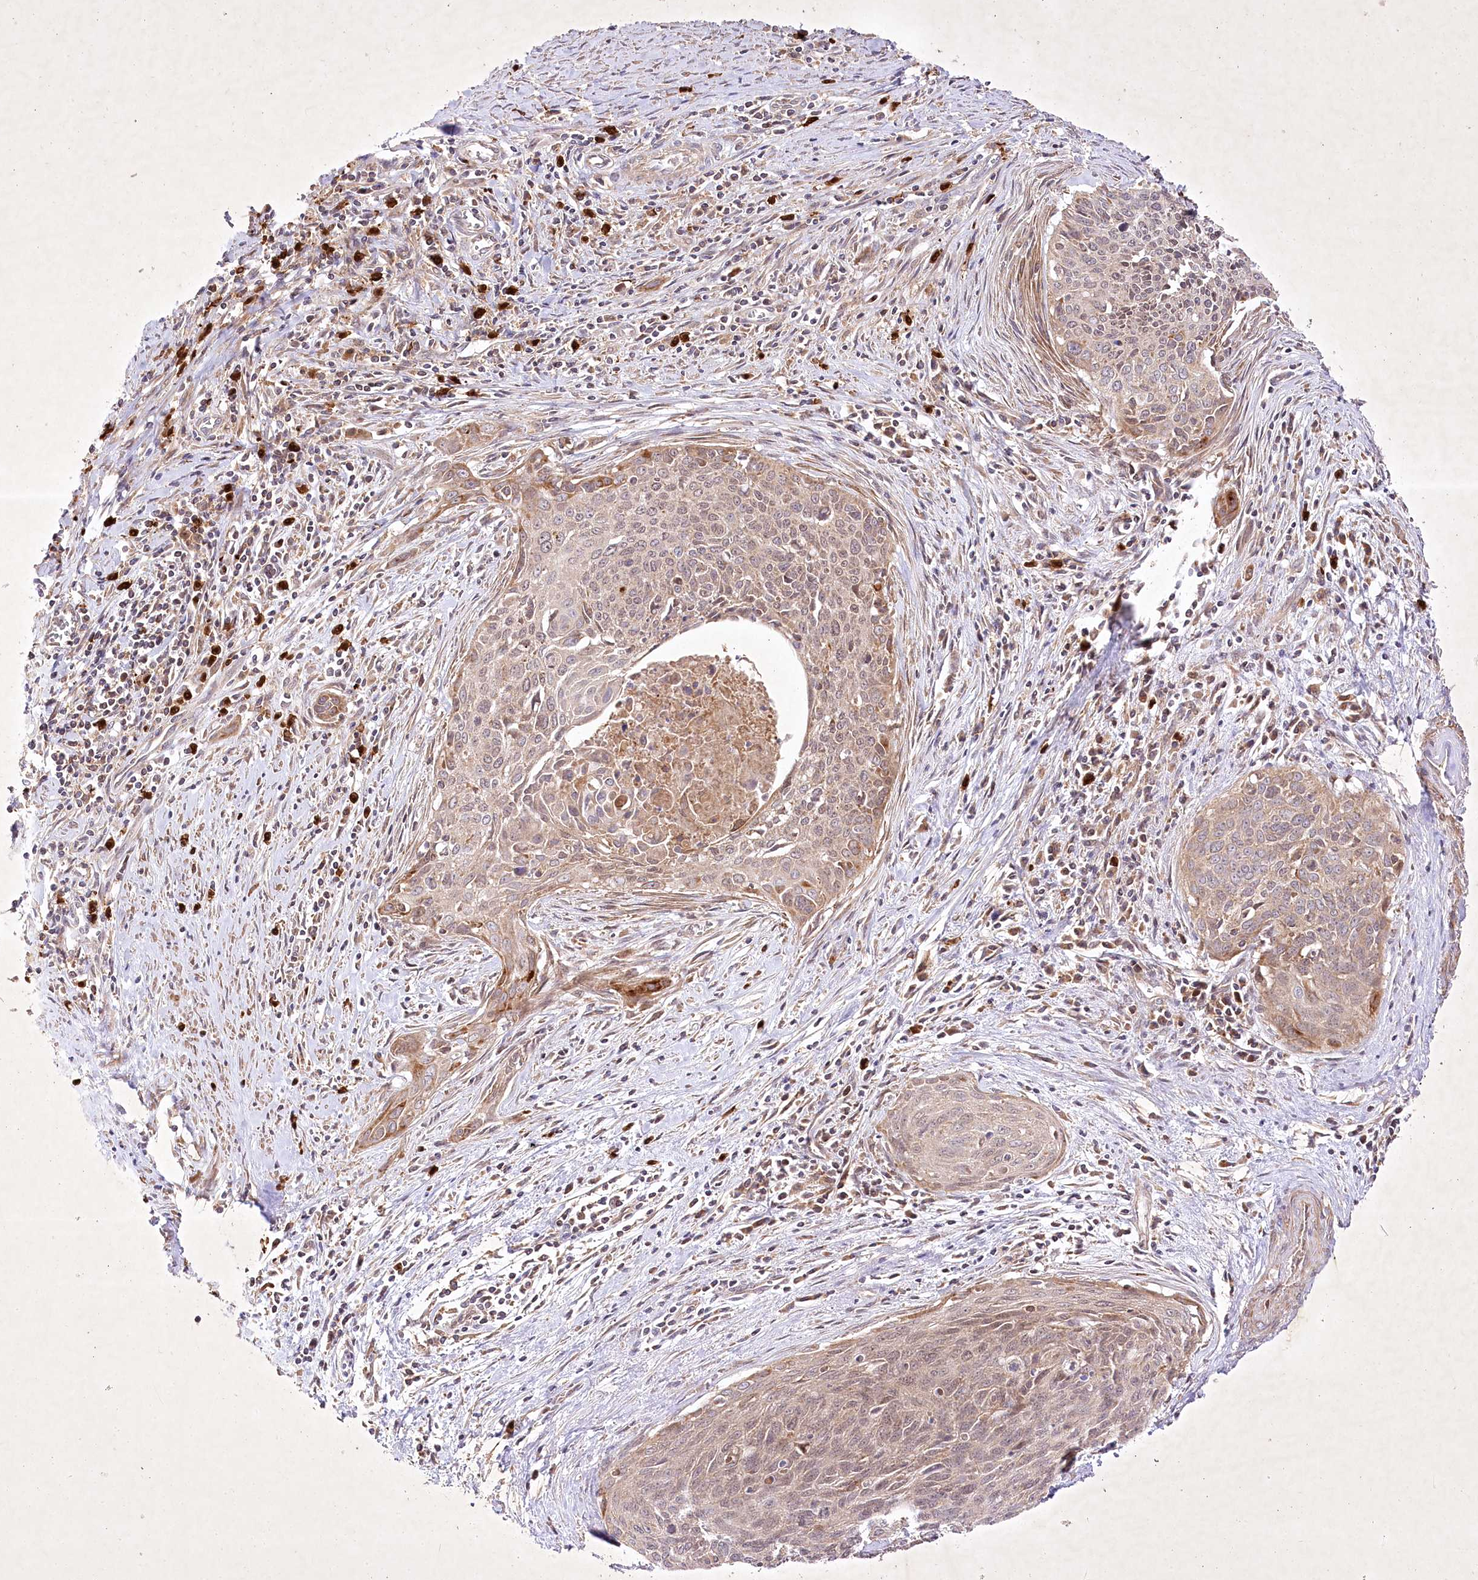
{"staining": {"intensity": "weak", "quantity": ">75%", "location": "cytoplasmic/membranous,nuclear"}, "tissue": "cervical cancer", "cell_type": "Tumor cells", "image_type": "cancer", "snomed": [{"axis": "morphology", "description": "Squamous cell carcinoma, NOS"}, {"axis": "topography", "description": "Cervix"}], "caption": "Protein staining shows weak cytoplasmic/membranous and nuclear positivity in about >75% of tumor cells in squamous cell carcinoma (cervical). (Brightfield microscopy of DAB IHC at high magnification).", "gene": "OPA1", "patient": {"sex": "female", "age": 55}}